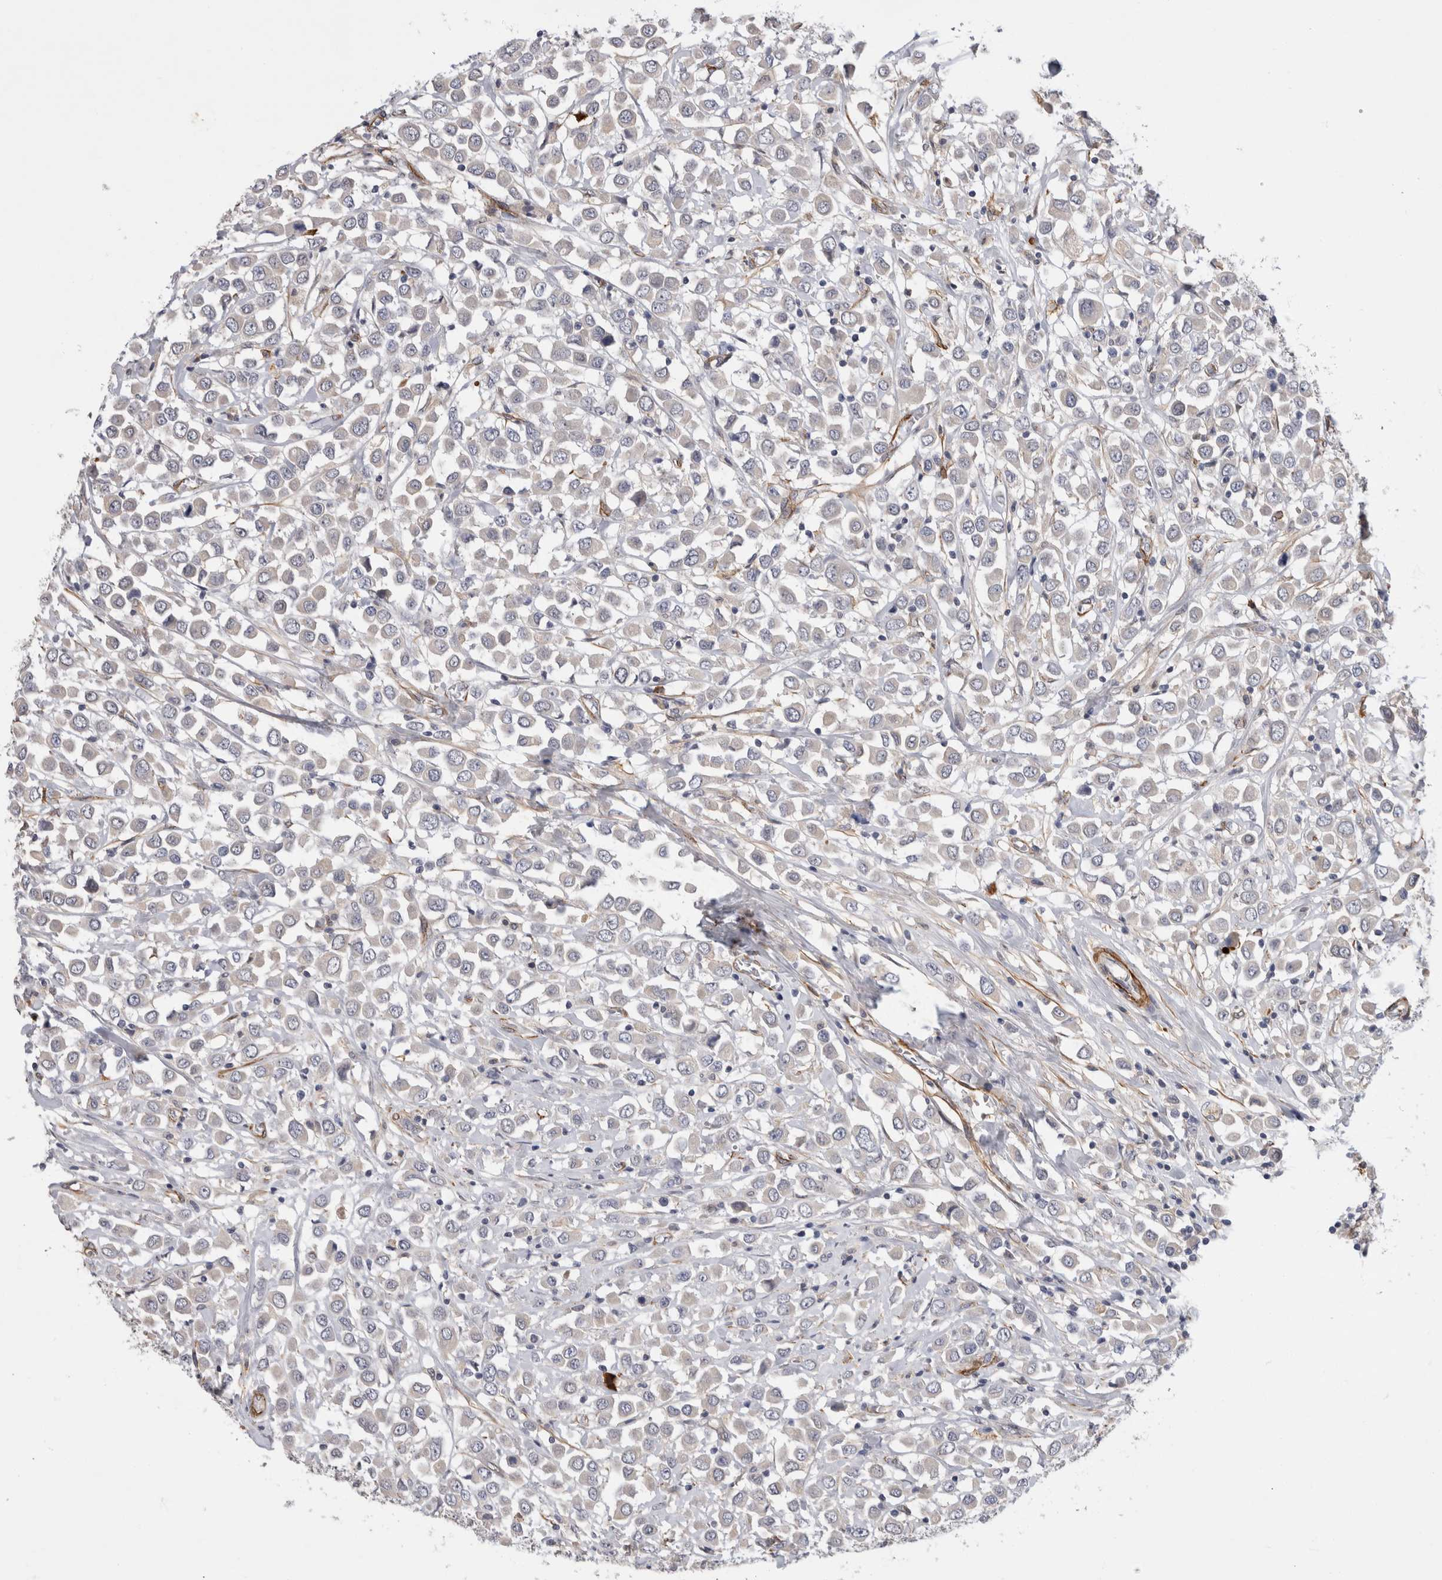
{"staining": {"intensity": "negative", "quantity": "none", "location": "none"}, "tissue": "breast cancer", "cell_type": "Tumor cells", "image_type": "cancer", "snomed": [{"axis": "morphology", "description": "Duct carcinoma"}, {"axis": "topography", "description": "Breast"}], "caption": "A high-resolution micrograph shows IHC staining of breast cancer (invasive ductal carcinoma), which exhibits no significant expression in tumor cells.", "gene": "PGM1", "patient": {"sex": "female", "age": 61}}